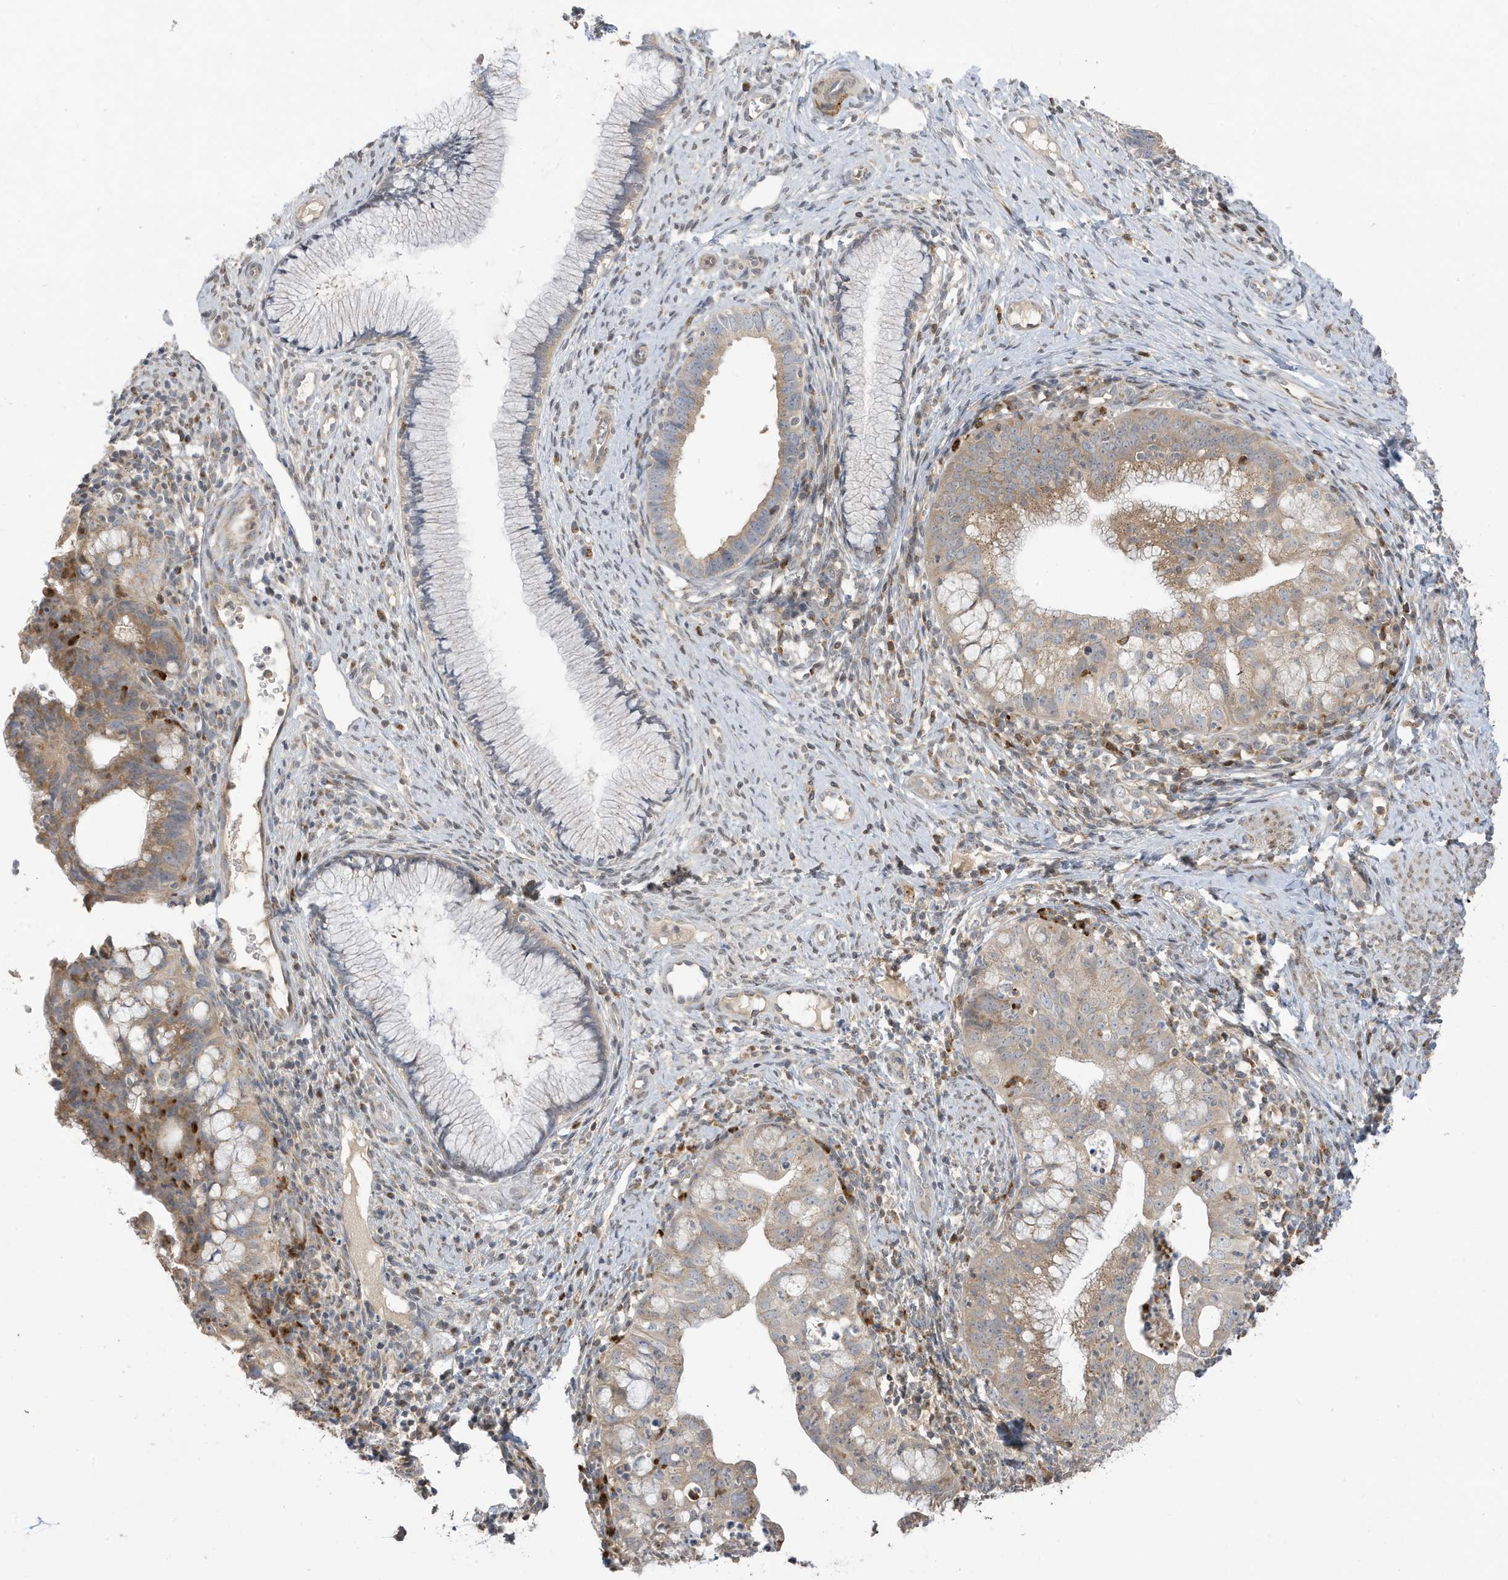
{"staining": {"intensity": "weak", "quantity": ">75%", "location": "cytoplasmic/membranous"}, "tissue": "cervical cancer", "cell_type": "Tumor cells", "image_type": "cancer", "snomed": [{"axis": "morphology", "description": "Adenocarcinoma, NOS"}, {"axis": "topography", "description": "Cervix"}], "caption": "Immunohistochemical staining of human cervical cancer demonstrates low levels of weak cytoplasmic/membranous protein positivity in about >75% of tumor cells.", "gene": "TAB3", "patient": {"sex": "female", "age": 36}}